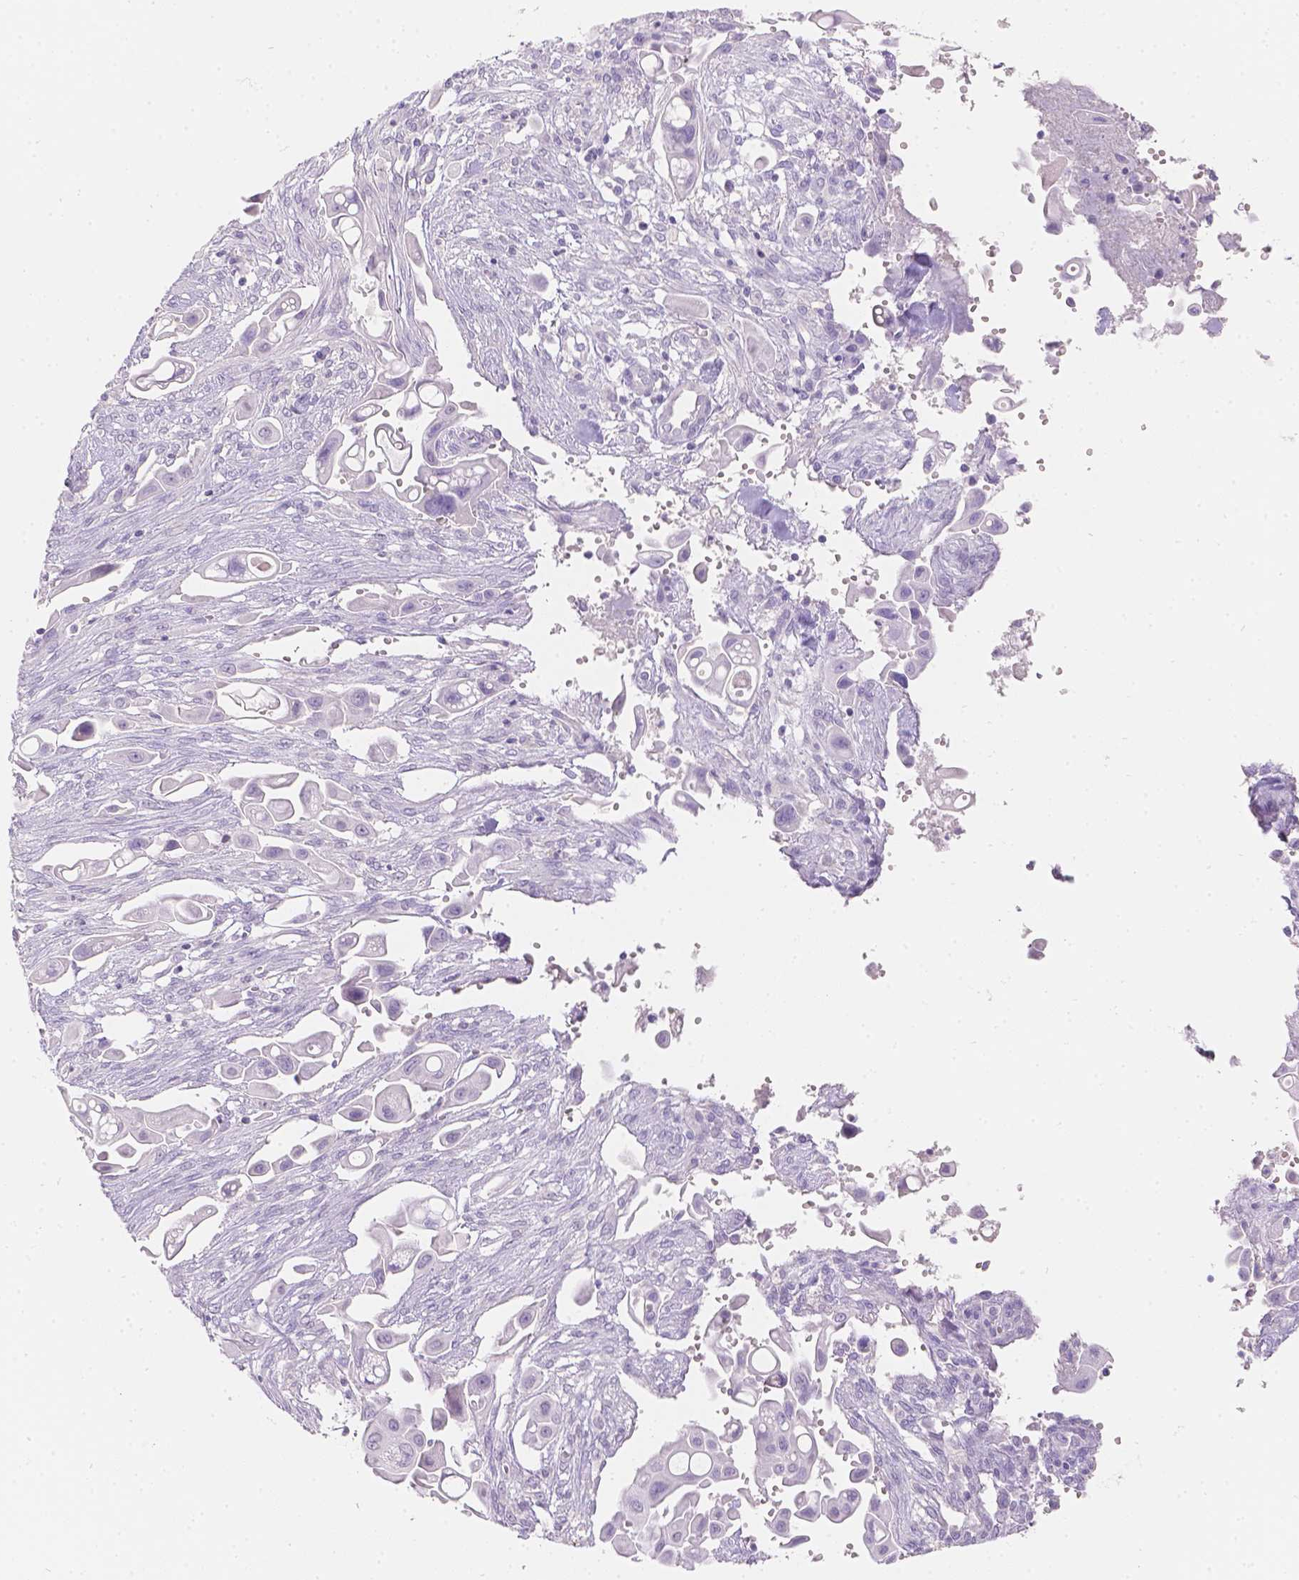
{"staining": {"intensity": "negative", "quantity": "none", "location": "none"}, "tissue": "pancreatic cancer", "cell_type": "Tumor cells", "image_type": "cancer", "snomed": [{"axis": "morphology", "description": "Adenocarcinoma, NOS"}, {"axis": "topography", "description": "Pancreas"}], "caption": "DAB (3,3'-diaminobenzidine) immunohistochemical staining of pancreatic adenocarcinoma reveals no significant positivity in tumor cells.", "gene": "HTN3", "patient": {"sex": "male", "age": 50}}